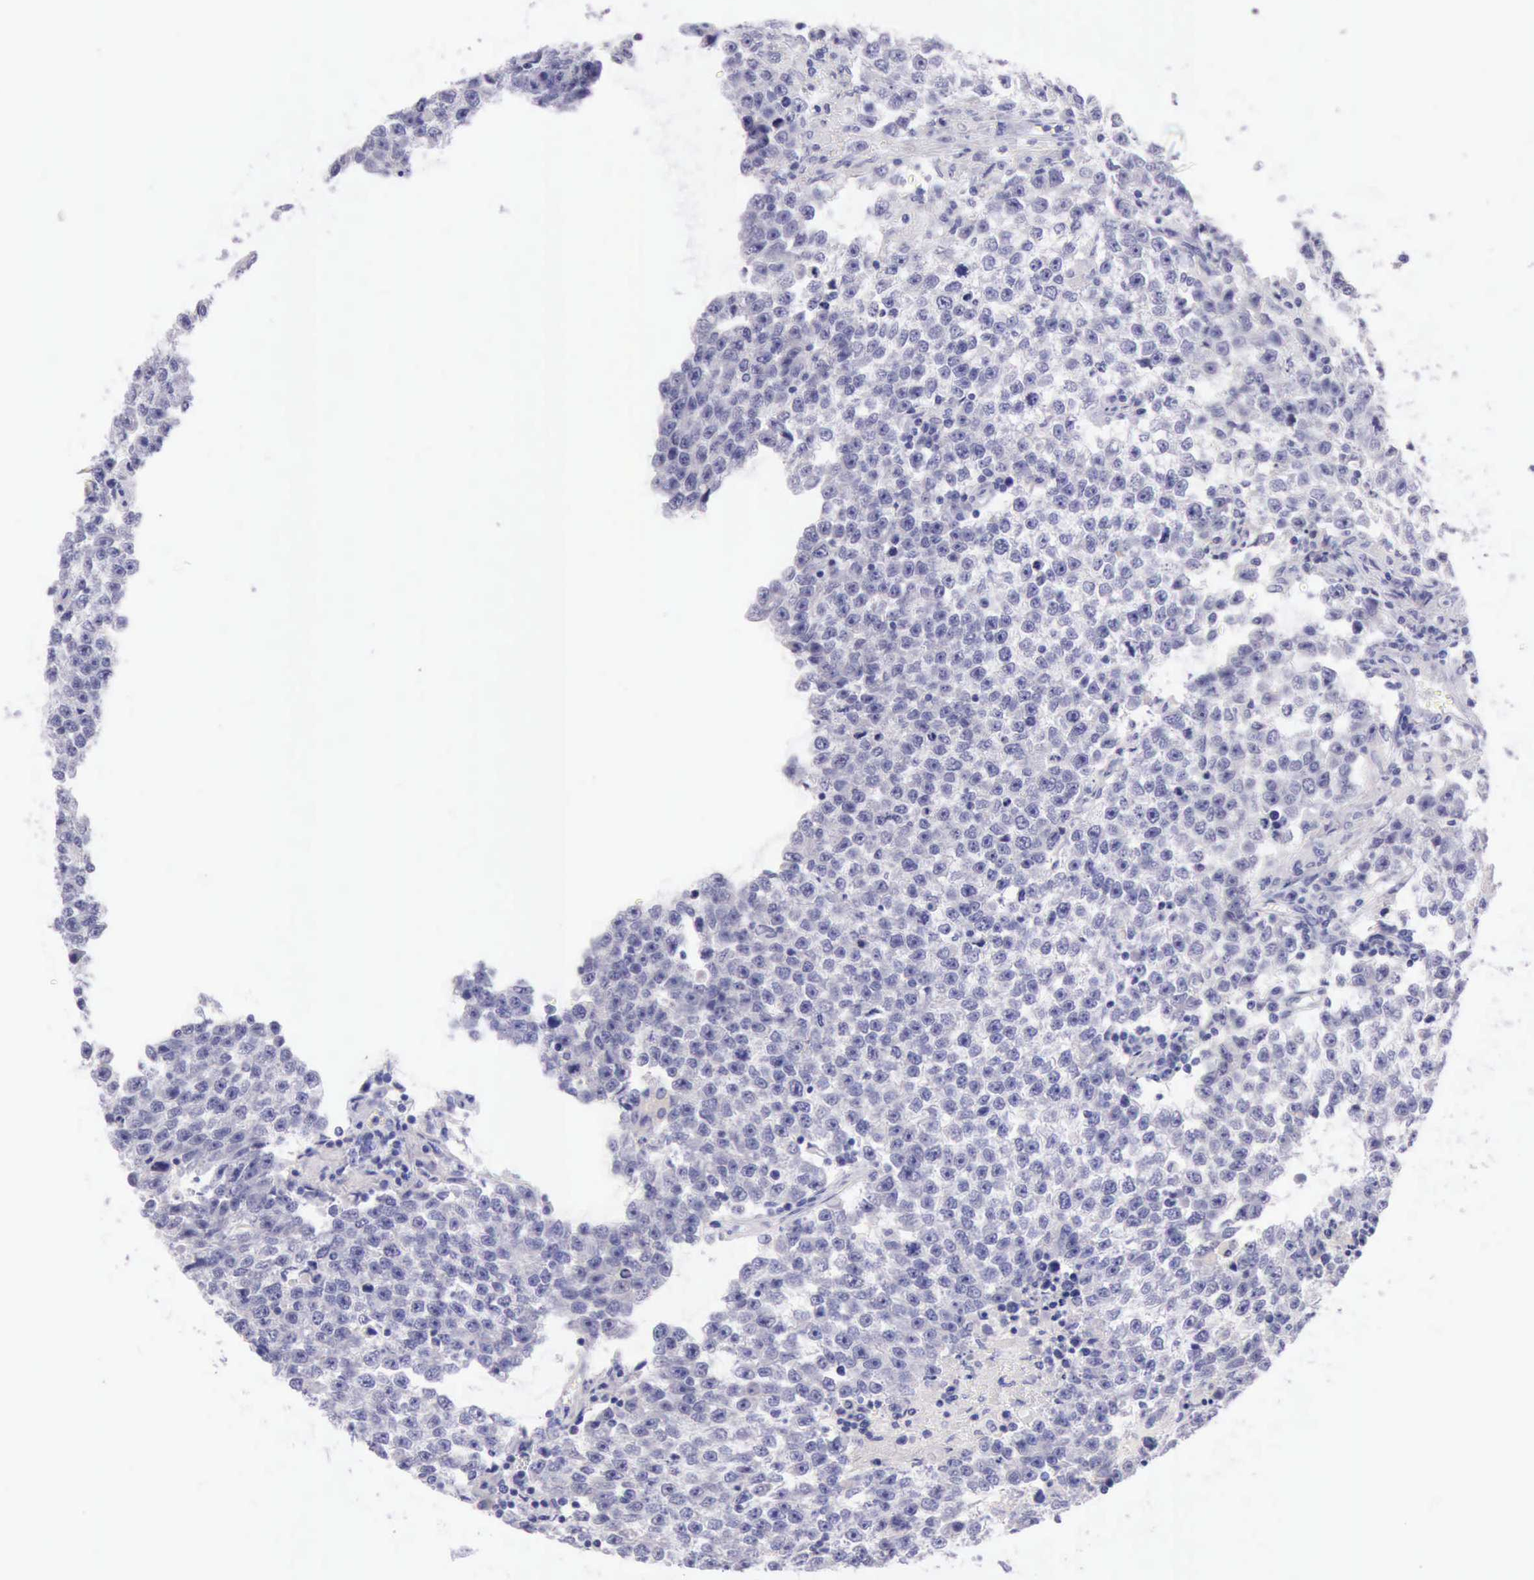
{"staining": {"intensity": "negative", "quantity": "none", "location": "none"}, "tissue": "testis cancer", "cell_type": "Tumor cells", "image_type": "cancer", "snomed": [{"axis": "morphology", "description": "Seminoma, NOS"}, {"axis": "topography", "description": "Testis"}], "caption": "Image shows no significant protein expression in tumor cells of testis cancer (seminoma). (IHC, brightfield microscopy, high magnification).", "gene": "LRFN5", "patient": {"sex": "male", "age": 36}}